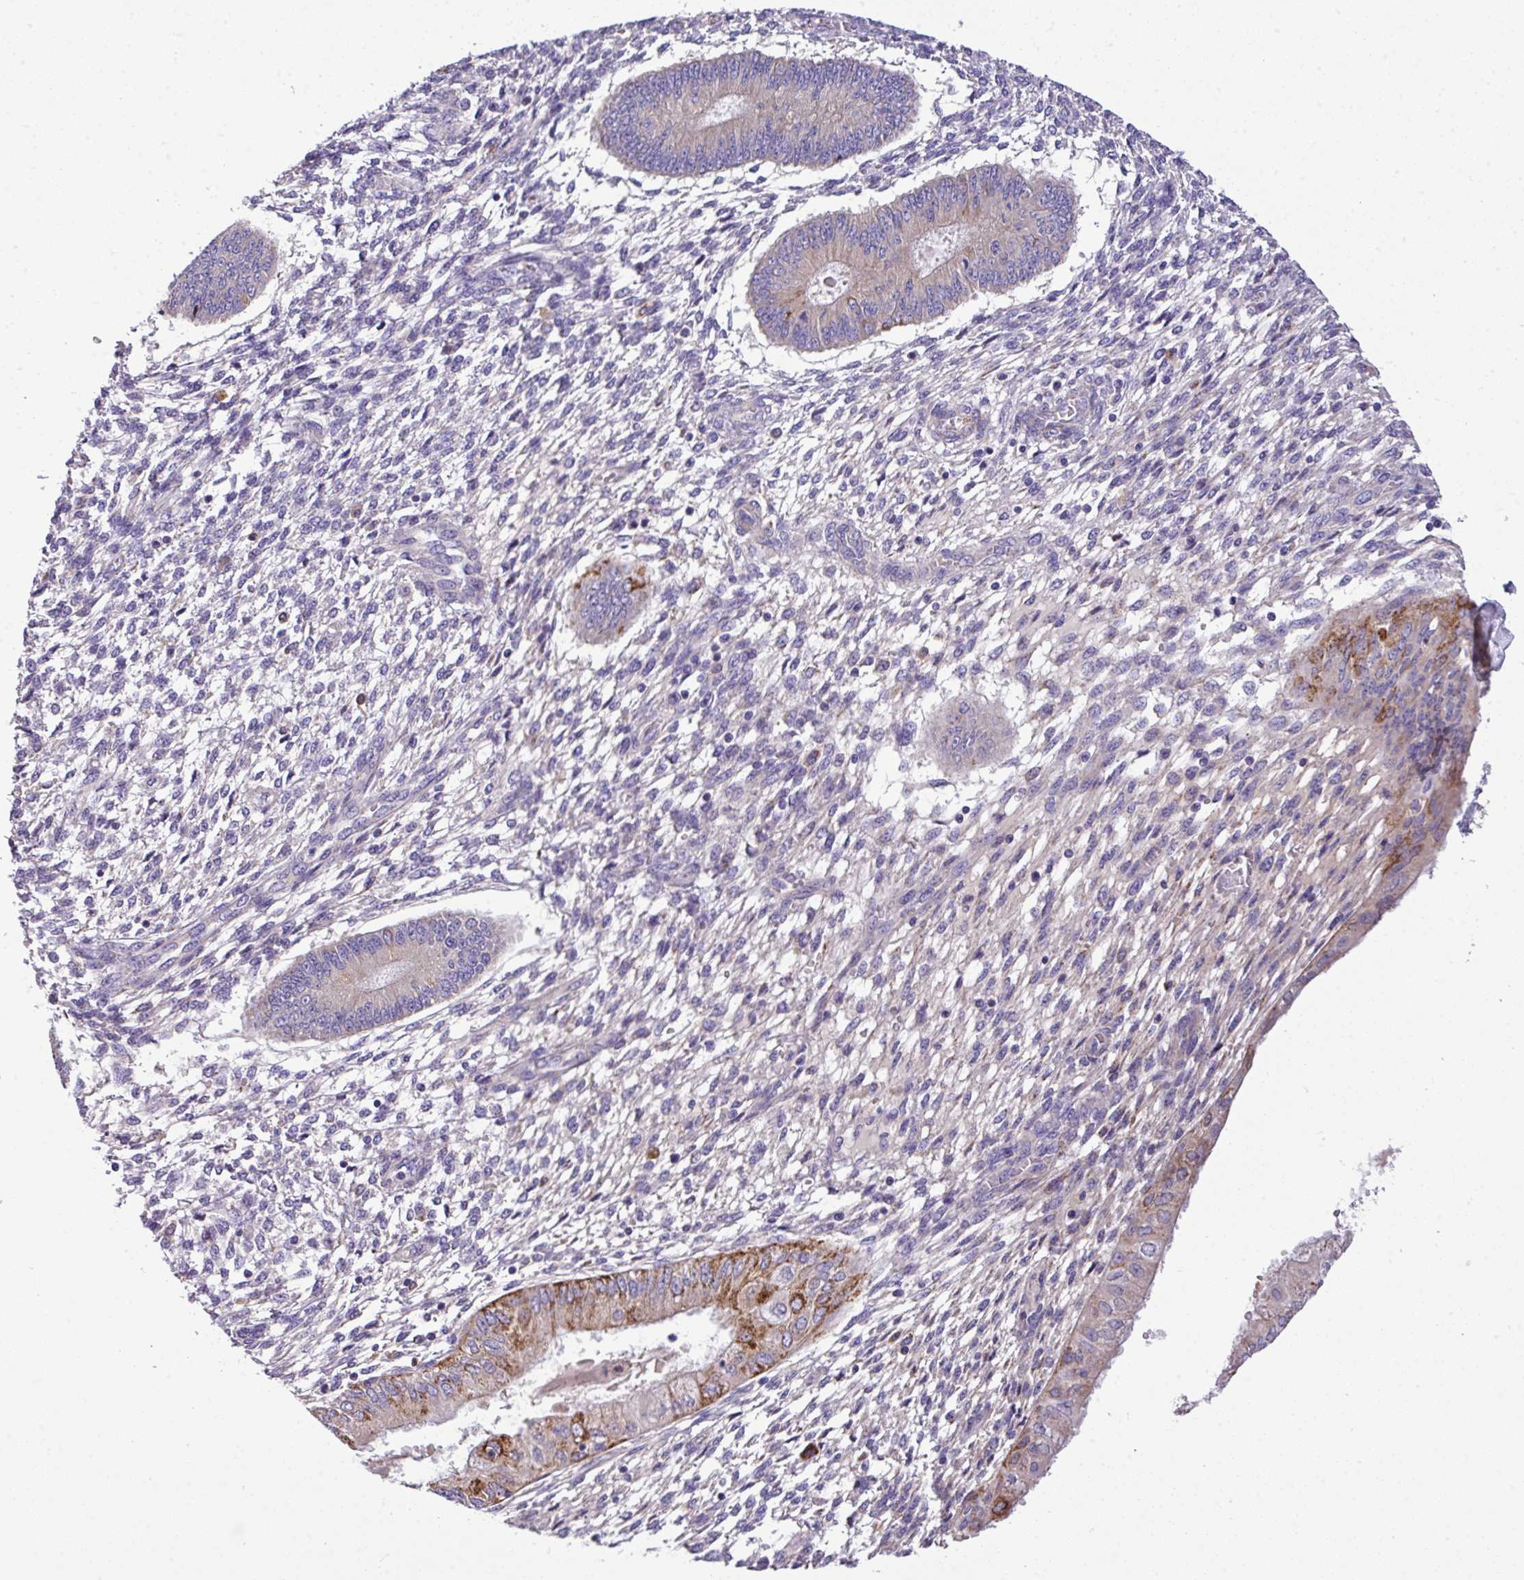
{"staining": {"intensity": "negative", "quantity": "none", "location": "none"}, "tissue": "endometrium", "cell_type": "Cells in endometrial stroma", "image_type": "normal", "snomed": [{"axis": "morphology", "description": "Normal tissue, NOS"}, {"axis": "topography", "description": "Endometrium"}], "caption": "IHC histopathology image of benign endometrium stained for a protein (brown), which displays no staining in cells in endometrial stroma.", "gene": "ANXA2R", "patient": {"sex": "female", "age": 49}}